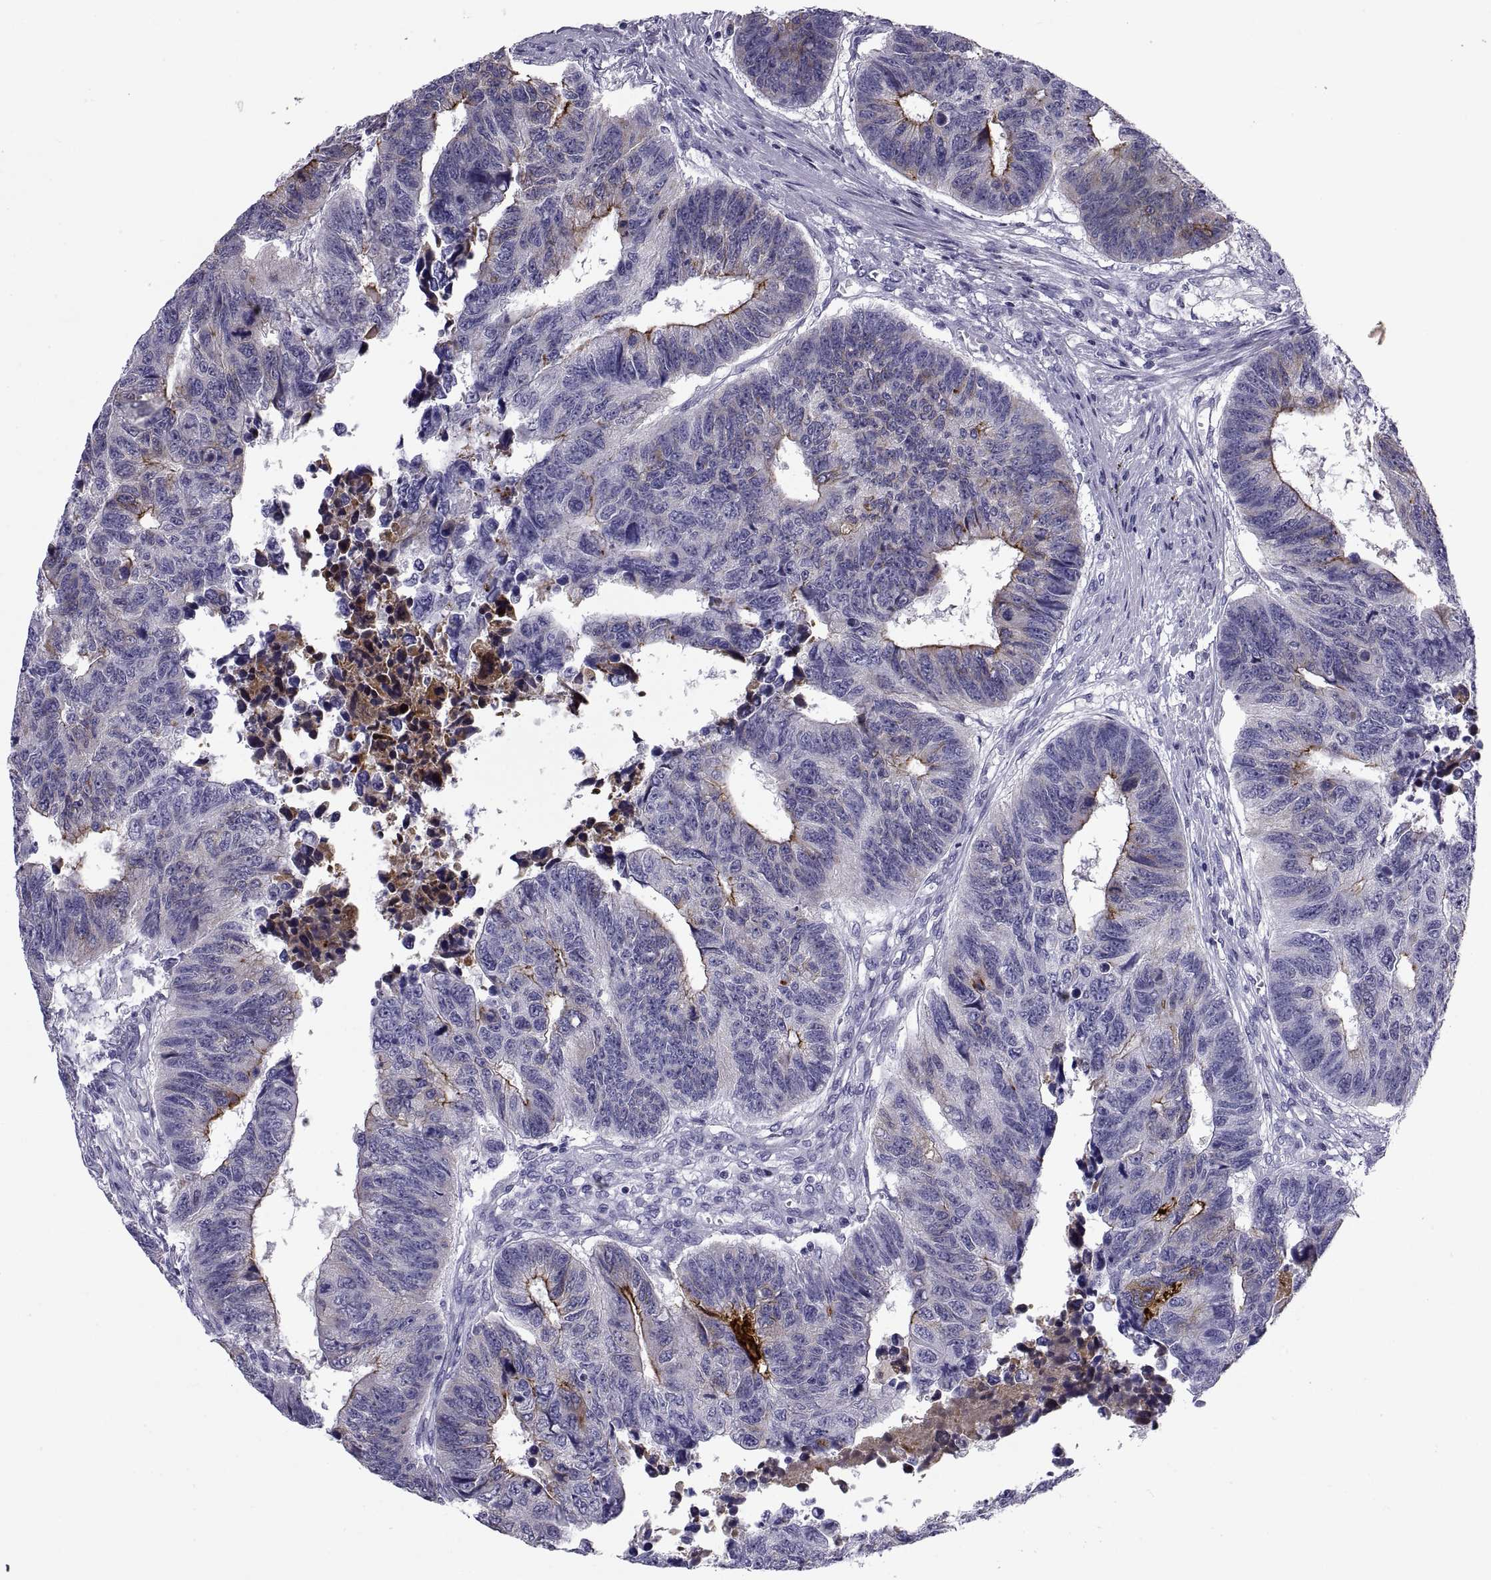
{"staining": {"intensity": "negative", "quantity": "none", "location": "none"}, "tissue": "colorectal cancer", "cell_type": "Tumor cells", "image_type": "cancer", "snomed": [{"axis": "morphology", "description": "Adenocarcinoma, NOS"}, {"axis": "topography", "description": "Rectum"}], "caption": "This is a histopathology image of immunohistochemistry staining of colorectal adenocarcinoma, which shows no staining in tumor cells.", "gene": "NPTX2", "patient": {"sex": "female", "age": 85}}